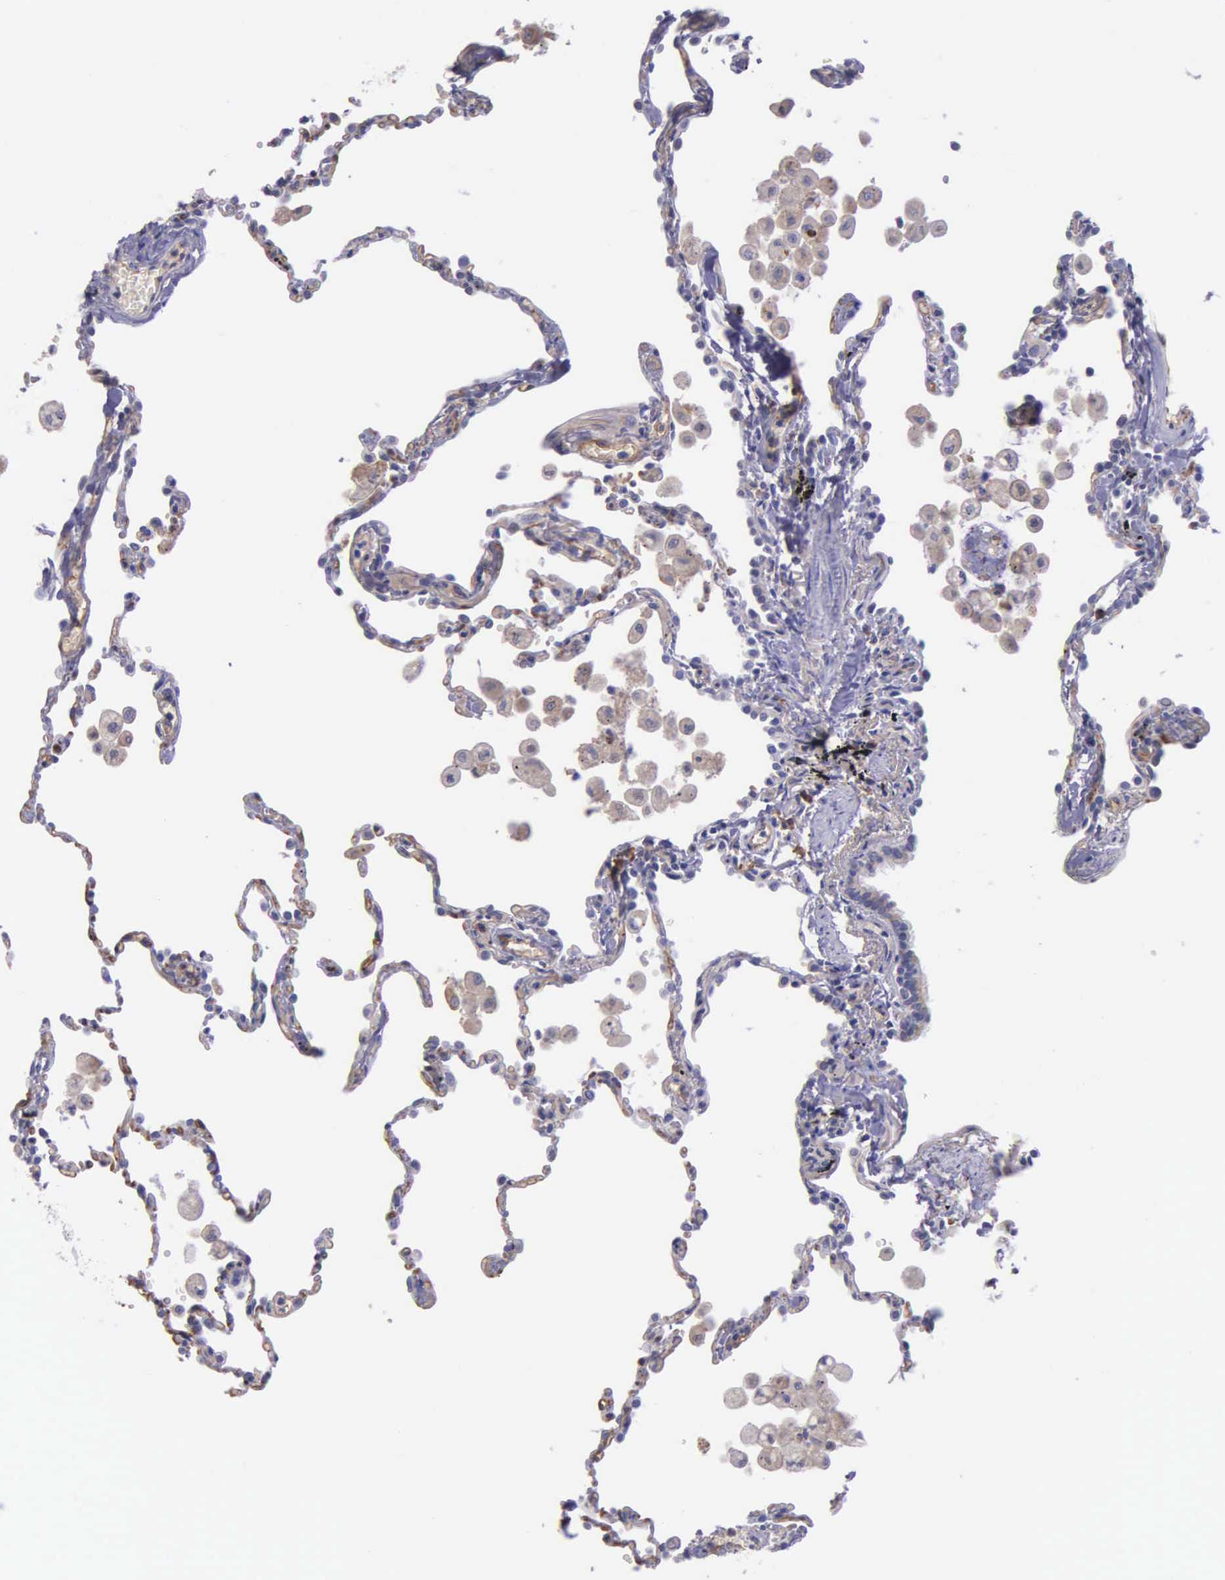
{"staining": {"intensity": "negative", "quantity": "none", "location": "none"}, "tissue": "lung", "cell_type": "Alveolar cells", "image_type": "normal", "snomed": [{"axis": "morphology", "description": "Normal tissue, NOS"}, {"axis": "topography", "description": "Lung"}], "caption": "An IHC image of unremarkable lung is shown. There is no staining in alveolar cells of lung. (DAB (3,3'-diaminobenzidine) immunohistochemistry with hematoxylin counter stain).", "gene": "ZC3H12B", "patient": {"sex": "male", "age": 71}}